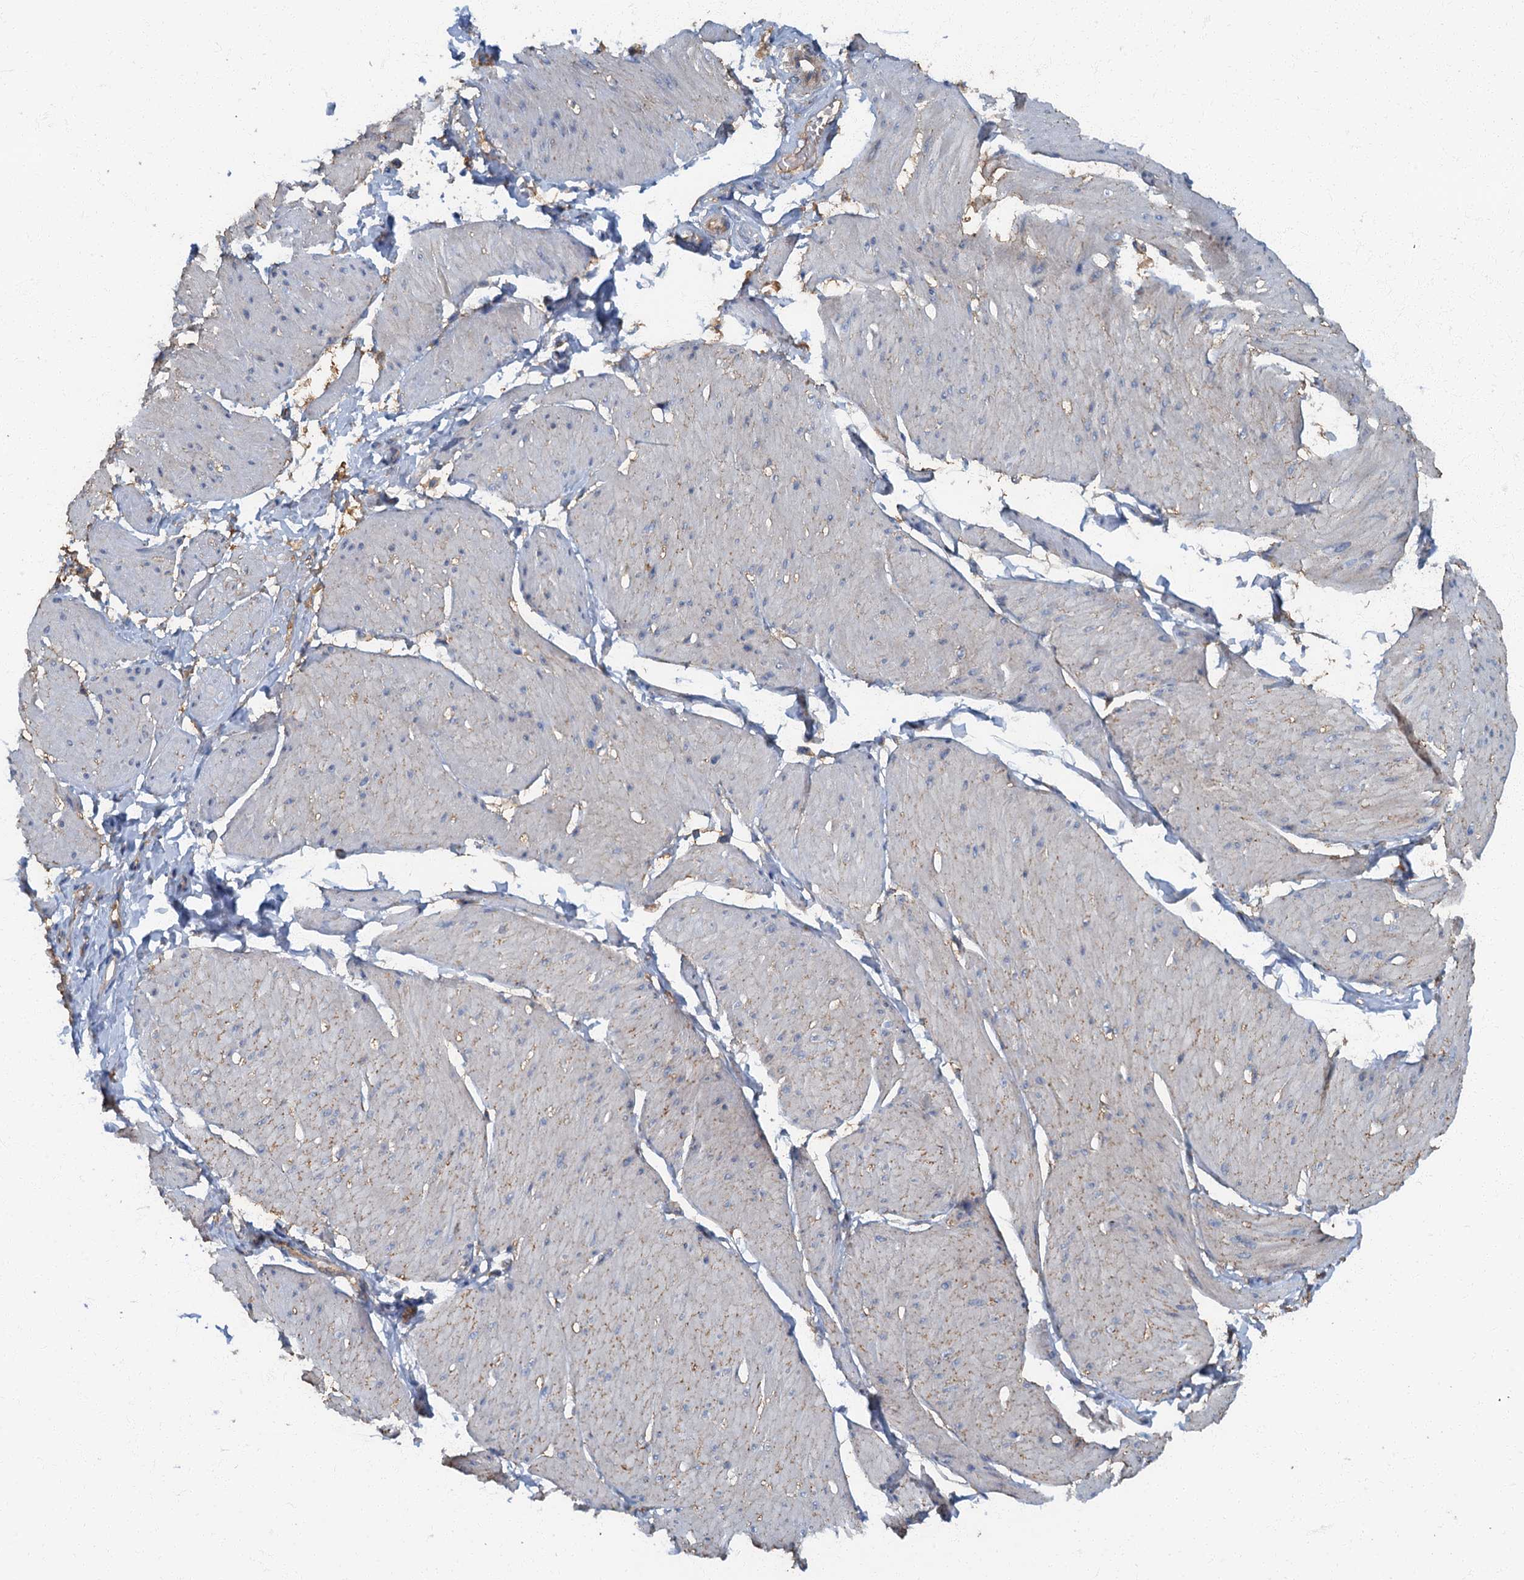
{"staining": {"intensity": "negative", "quantity": "none", "location": "none"}, "tissue": "smooth muscle", "cell_type": "Smooth muscle cells", "image_type": "normal", "snomed": [{"axis": "morphology", "description": "Urothelial carcinoma, High grade"}, {"axis": "topography", "description": "Urinary bladder"}], "caption": "This is an immunohistochemistry (IHC) photomicrograph of benign smooth muscle. There is no positivity in smooth muscle cells.", "gene": "ARL11", "patient": {"sex": "male", "age": 46}}